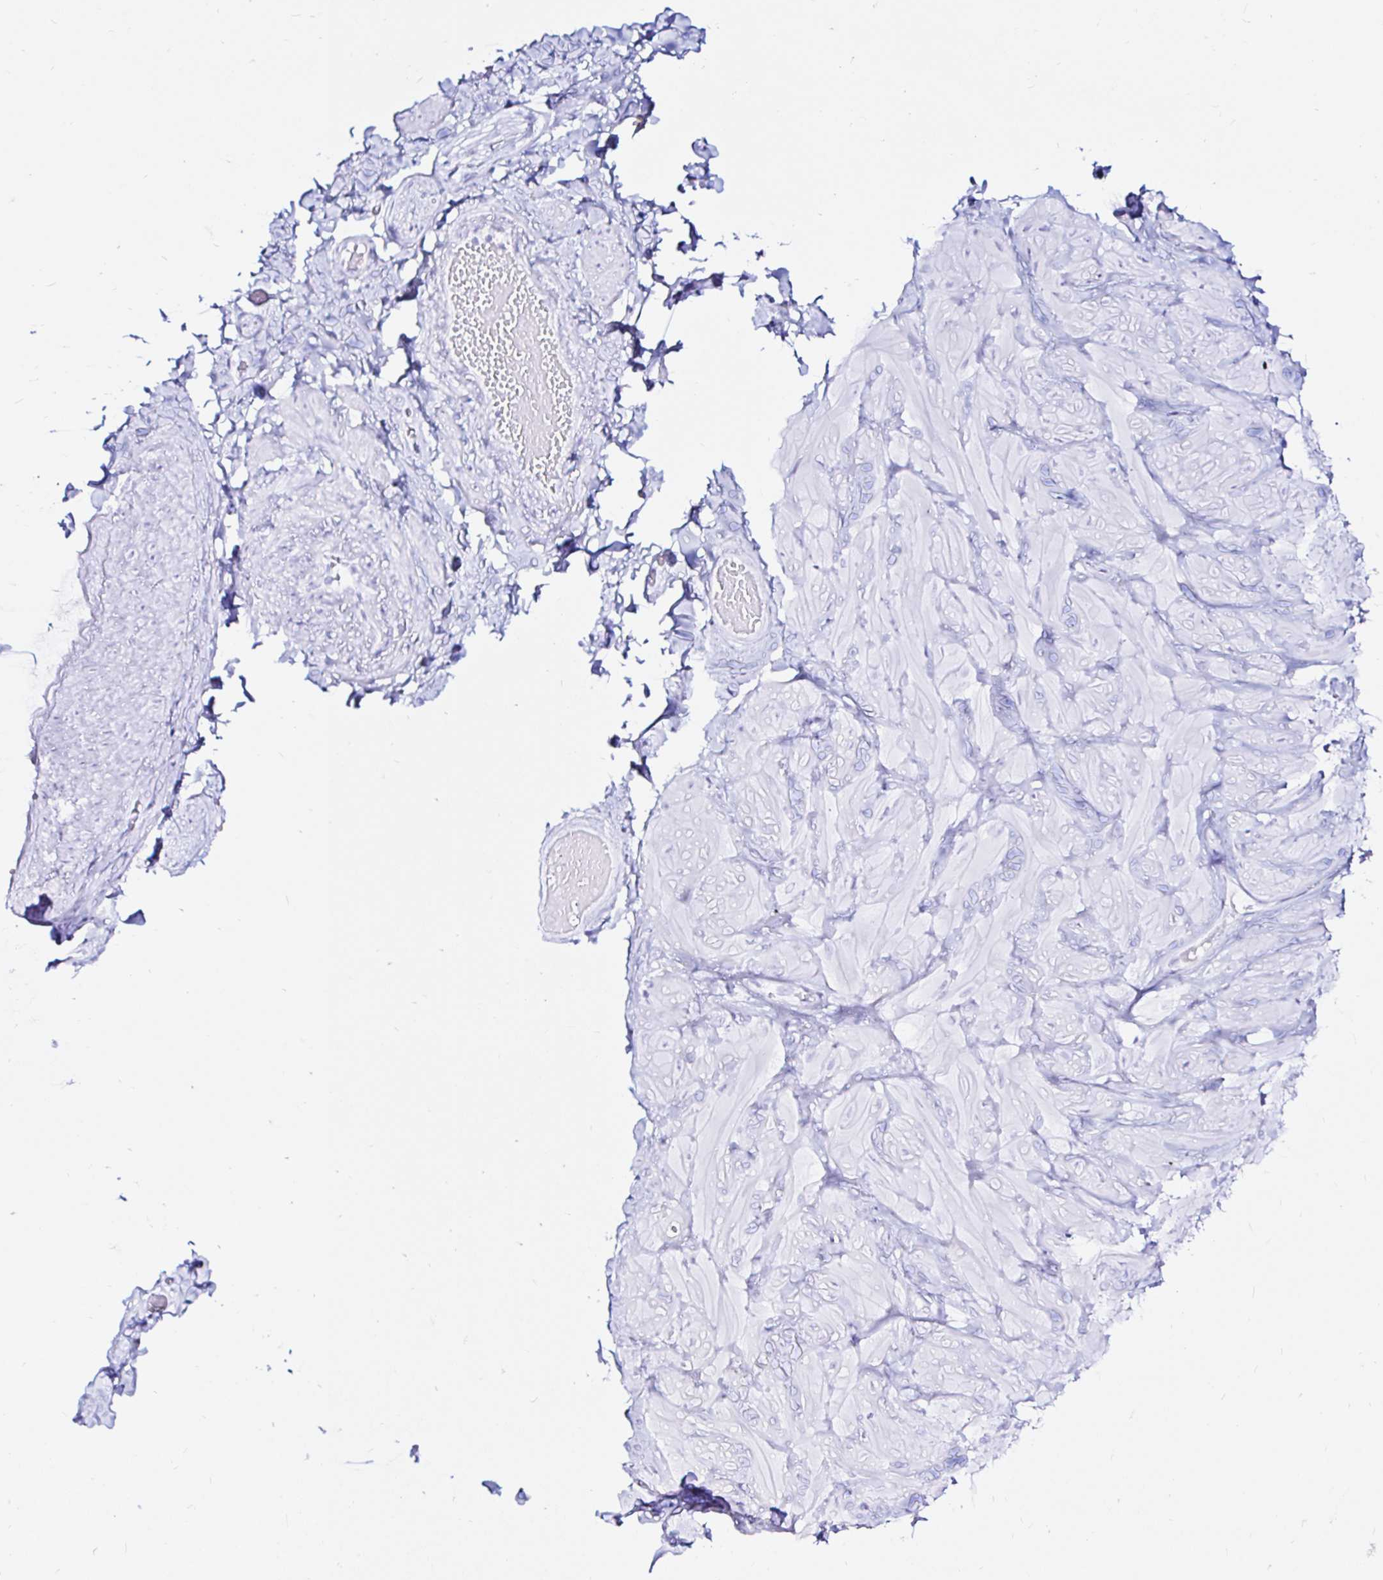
{"staining": {"intensity": "negative", "quantity": "none", "location": "none"}, "tissue": "soft tissue", "cell_type": "Fibroblasts", "image_type": "normal", "snomed": [{"axis": "morphology", "description": "Normal tissue, NOS"}, {"axis": "topography", "description": "Soft tissue"}, {"axis": "topography", "description": "Adipose tissue"}, {"axis": "topography", "description": "Vascular tissue"}, {"axis": "topography", "description": "Peripheral nerve tissue"}], "caption": "Image shows no protein expression in fibroblasts of unremarkable soft tissue. Brightfield microscopy of immunohistochemistry (IHC) stained with DAB (brown) and hematoxylin (blue), captured at high magnification.", "gene": "ZNF432", "patient": {"sex": "male", "age": 29}}